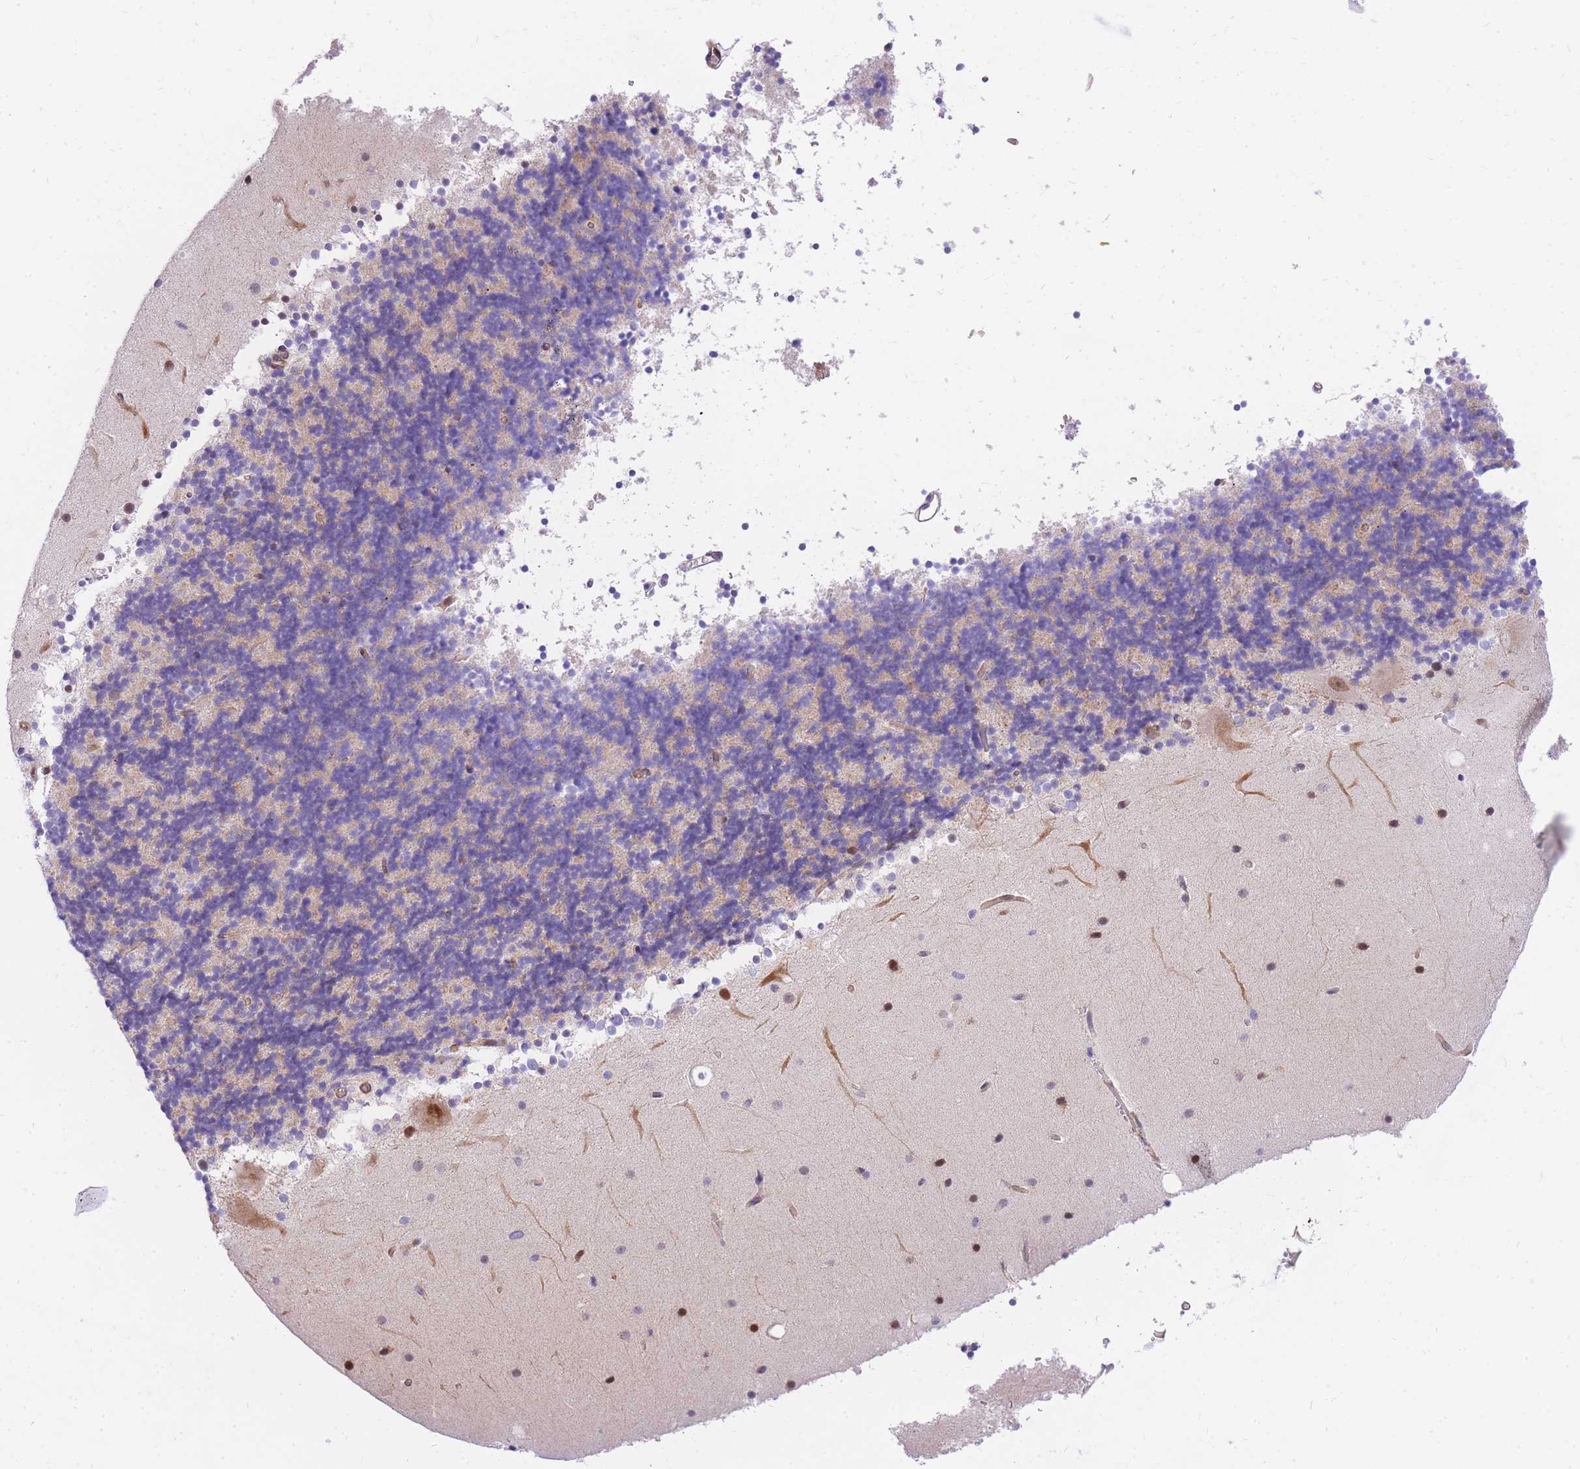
{"staining": {"intensity": "negative", "quantity": "none", "location": "none"}, "tissue": "cerebellum", "cell_type": "Cells in granular layer", "image_type": "normal", "snomed": [{"axis": "morphology", "description": "Normal tissue, NOS"}, {"axis": "topography", "description": "Cerebellum"}], "caption": "This is an immunohistochemistry photomicrograph of normal human cerebellum. There is no expression in cells in granular layer.", "gene": "S100PBP", "patient": {"sex": "male", "age": 57}}